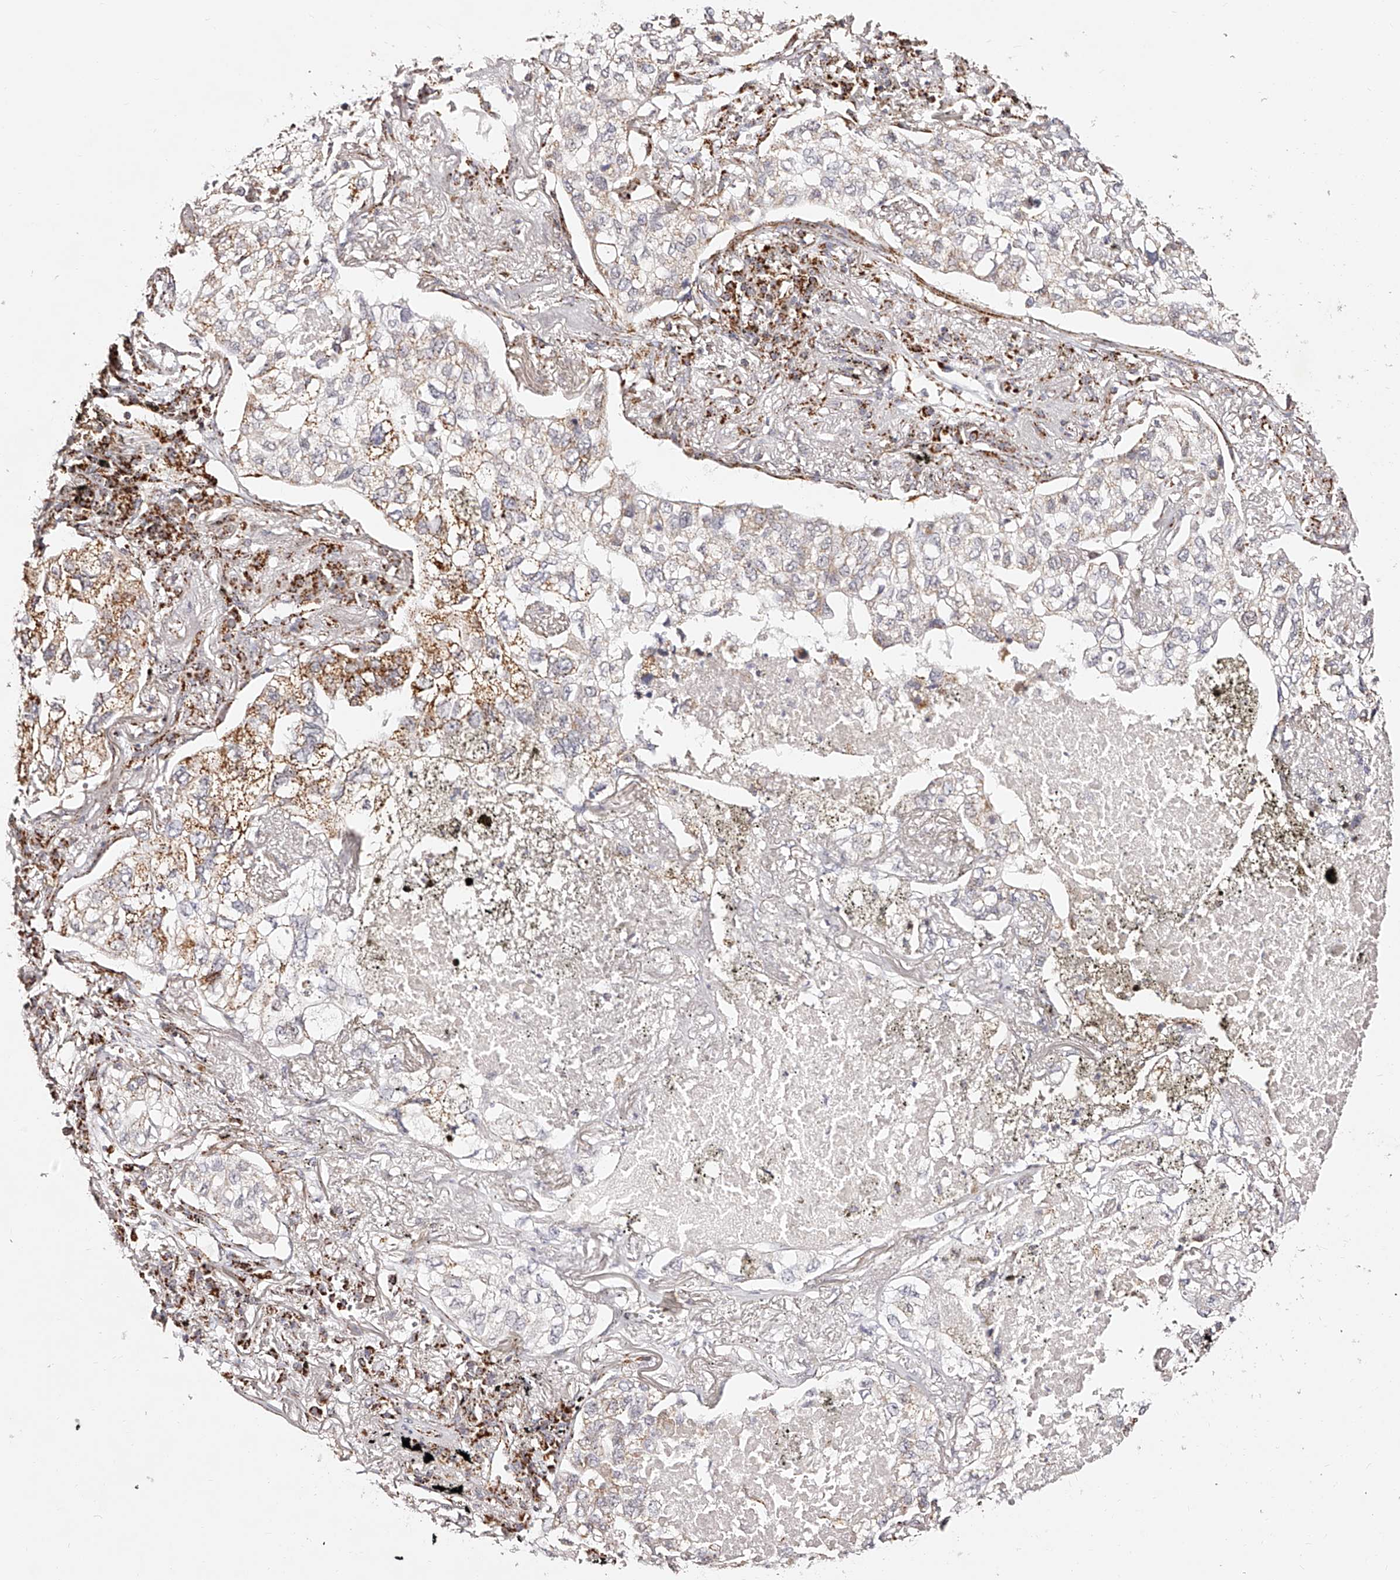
{"staining": {"intensity": "weak", "quantity": "<25%", "location": "cytoplasmic/membranous"}, "tissue": "lung cancer", "cell_type": "Tumor cells", "image_type": "cancer", "snomed": [{"axis": "morphology", "description": "Adenocarcinoma, NOS"}, {"axis": "topography", "description": "Lung"}], "caption": "High magnification brightfield microscopy of adenocarcinoma (lung) stained with DAB (brown) and counterstained with hematoxylin (blue): tumor cells show no significant staining.", "gene": "NDUFV3", "patient": {"sex": "male", "age": 65}}